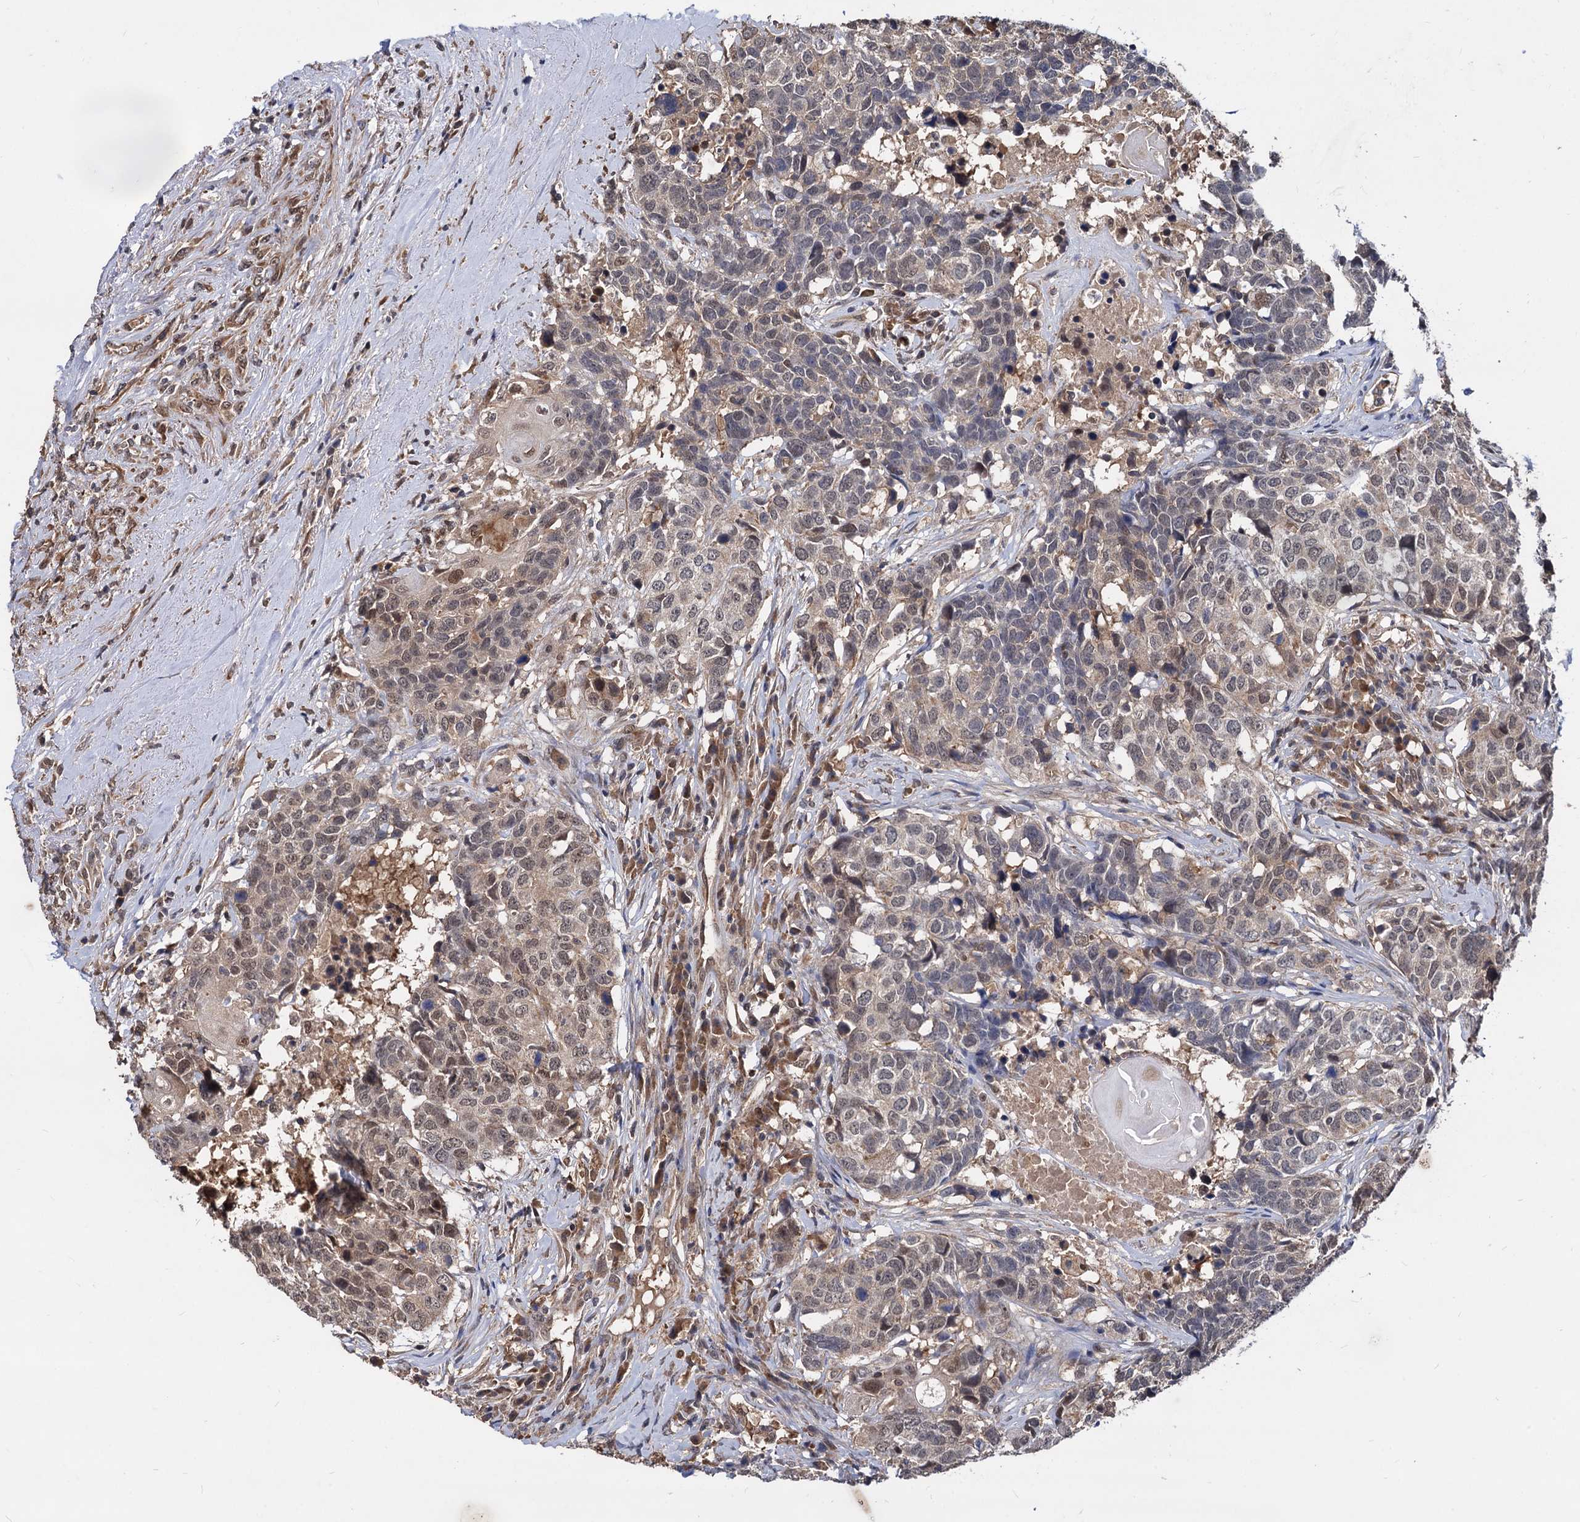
{"staining": {"intensity": "weak", "quantity": "25%-75%", "location": "cytoplasmic/membranous,nuclear"}, "tissue": "head and neck cancer", "cell_type": "Tumor cells", "image_type": "cancer", "snomed": [{"axis": "morphology", "description": "Squamous cell carcinoma, NOS"}, {"axis": "topography", "description": "Head-Neck"}], "caption": "Weak cytoplasmic/membranous and nuclear positivity is seen in approximately 25%-75% of tumor cells in head and neck cancer (squamous cell carcinoma).", "gene": "PSMD4", "patient": {"sex": "male", "age": 66}}